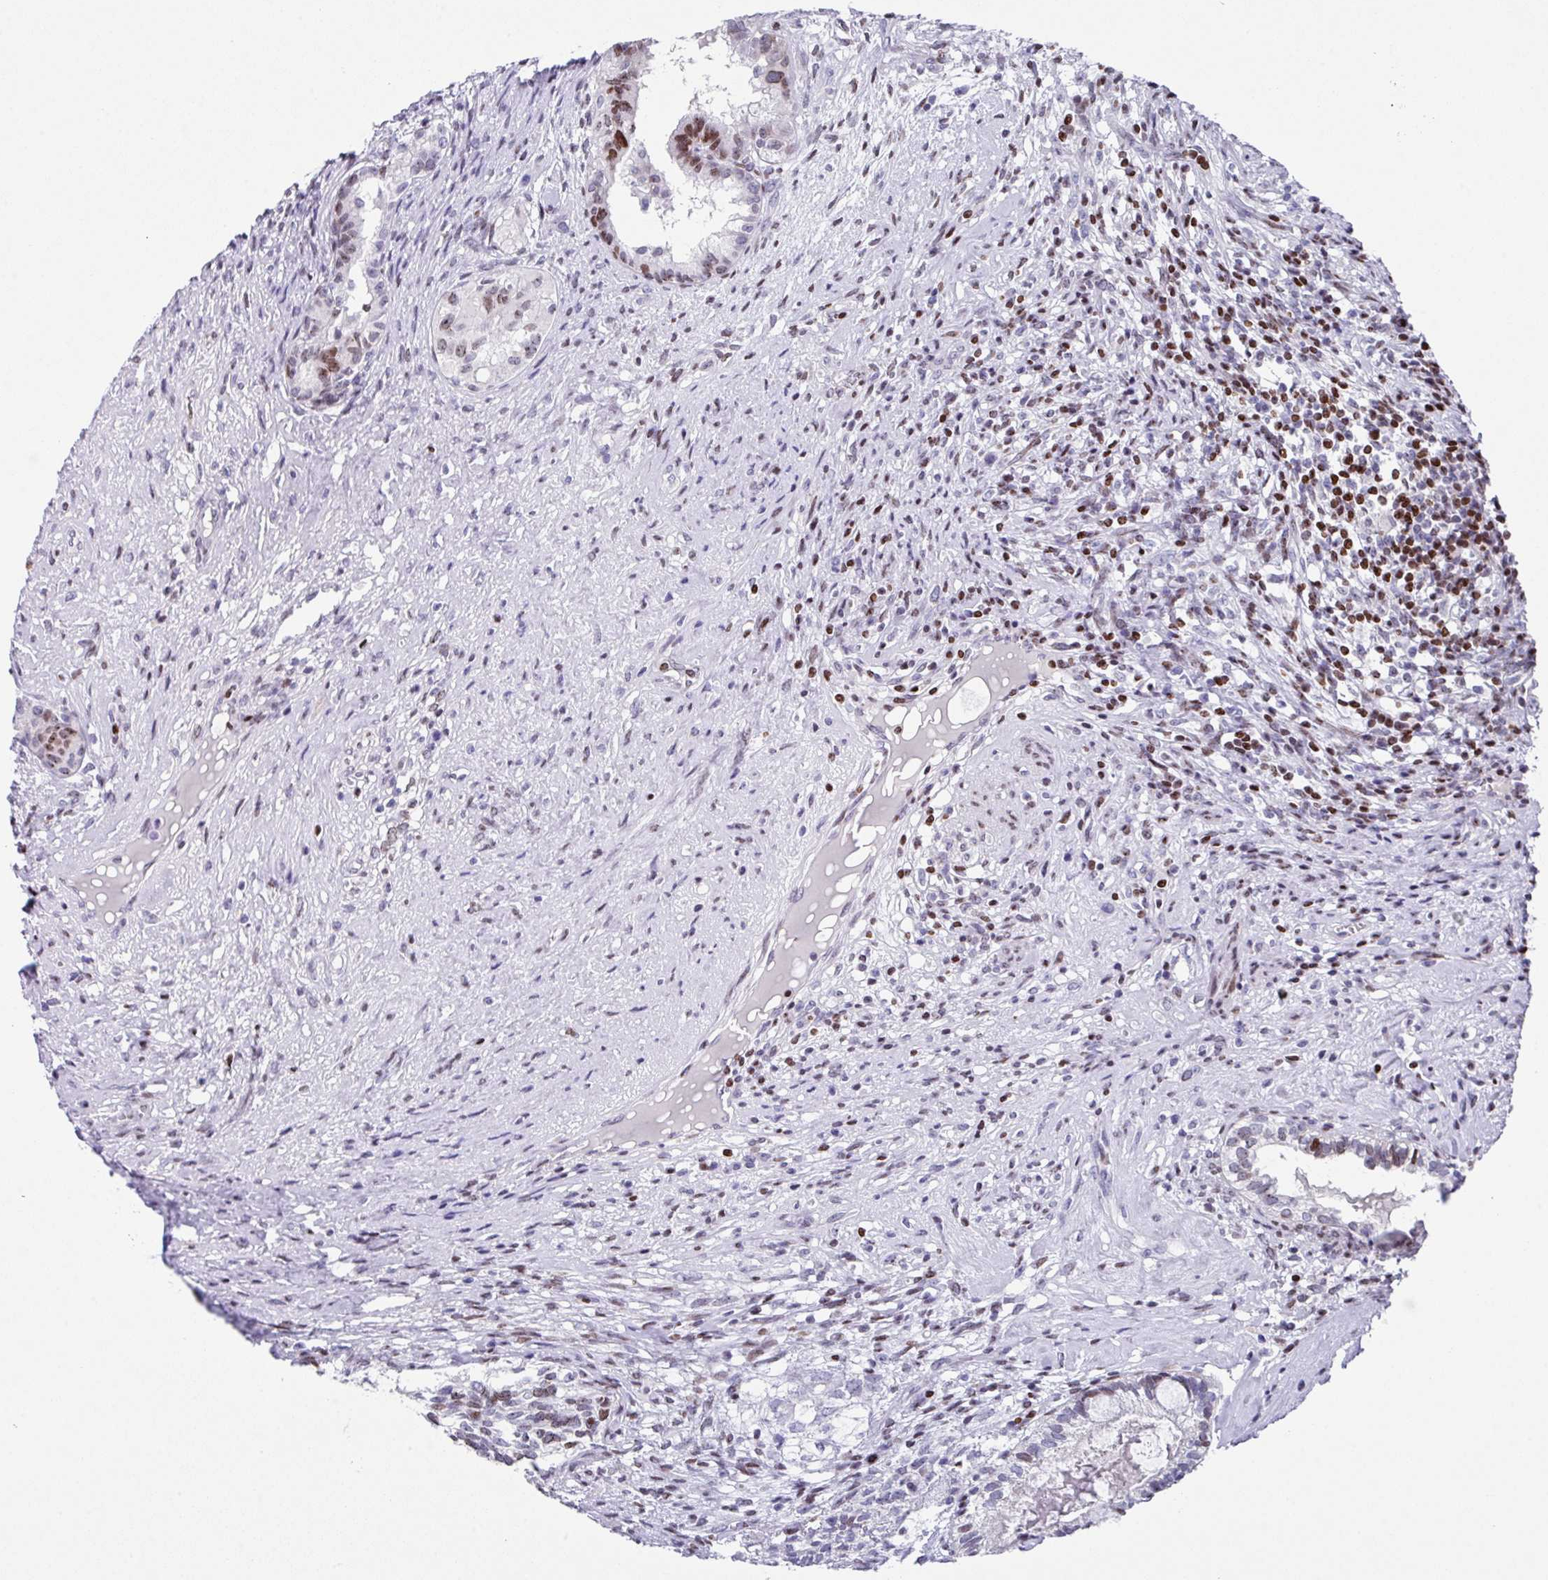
{"staining": {"intensity": "moderate", "quantity": "25%-75%", "location": "nuclear"}, "tissue": "testis cancer", "cell_type": "Tumor cells", "image_type": "cancer", "snomed": [{"axis": "morphology", "description": "Seminoma, NOS"}, {"axis": "morphology", "description": "Carcinoma, Embryonal, NOS"}, {"axis": "topography", "description": "Testis"}], "caption": "A histopathology image of human testis cancer stained for a protein shows moderate nuclear brown staining in tumor cells.", "gene": "TCF3", "patient": {"sex": "male", "age": 41}}